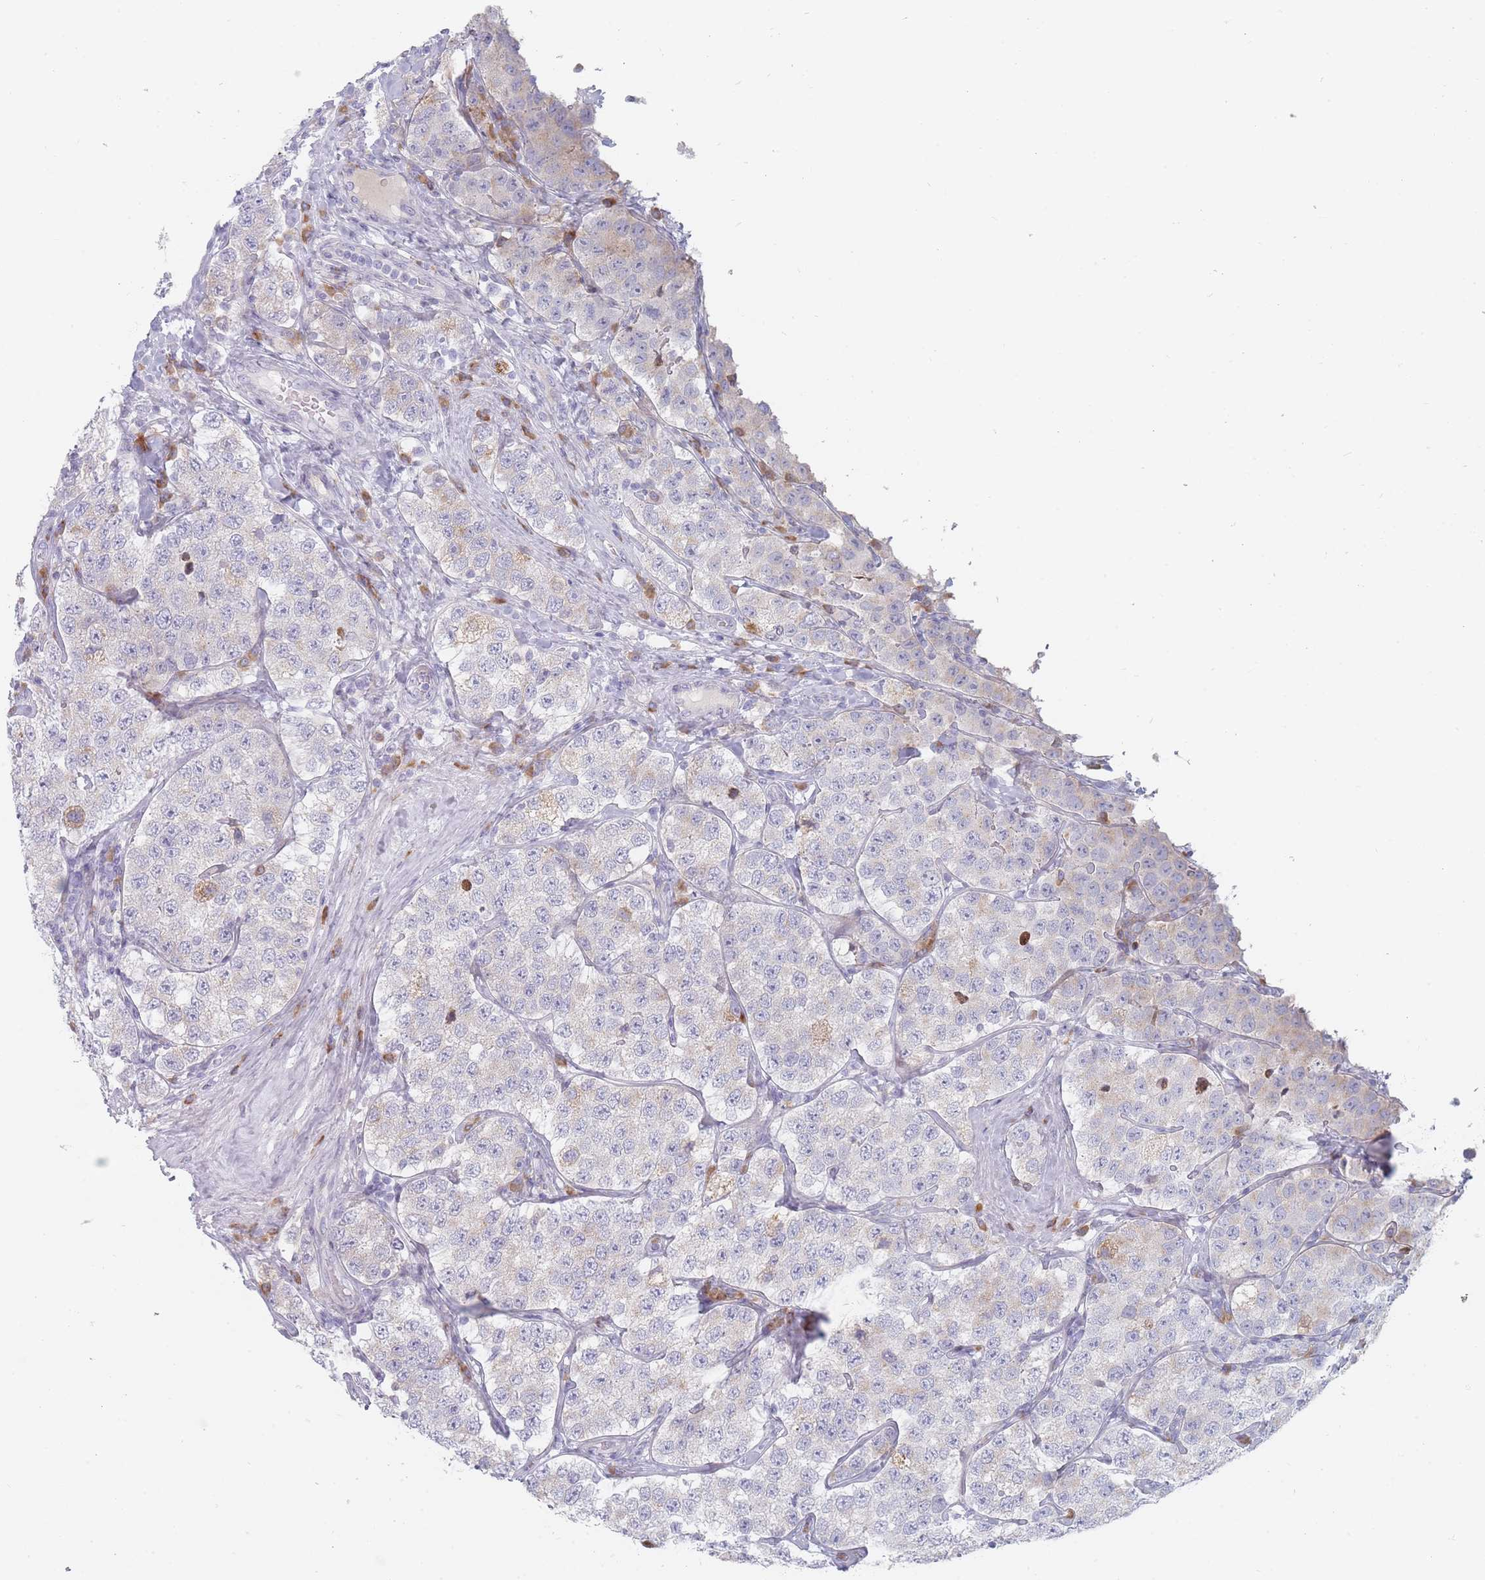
{"staining": {"intensity": "negative", "quantity": "none", "location": "none"}, "tissue": "testis cancer", "cell_type": "Tumor cells", "image_type": "cancer", "snomed": [{"axis": "morphology", "description": "Seminoma, NOS"}, {"axis": "topography", "description": "Testis"}], "caption": "Protein analysis of seminoma (testis) exhibits no significant expression in tumor cells.", "gene": "SPATS1", "patient": {"sex": "male", "age": 34}}